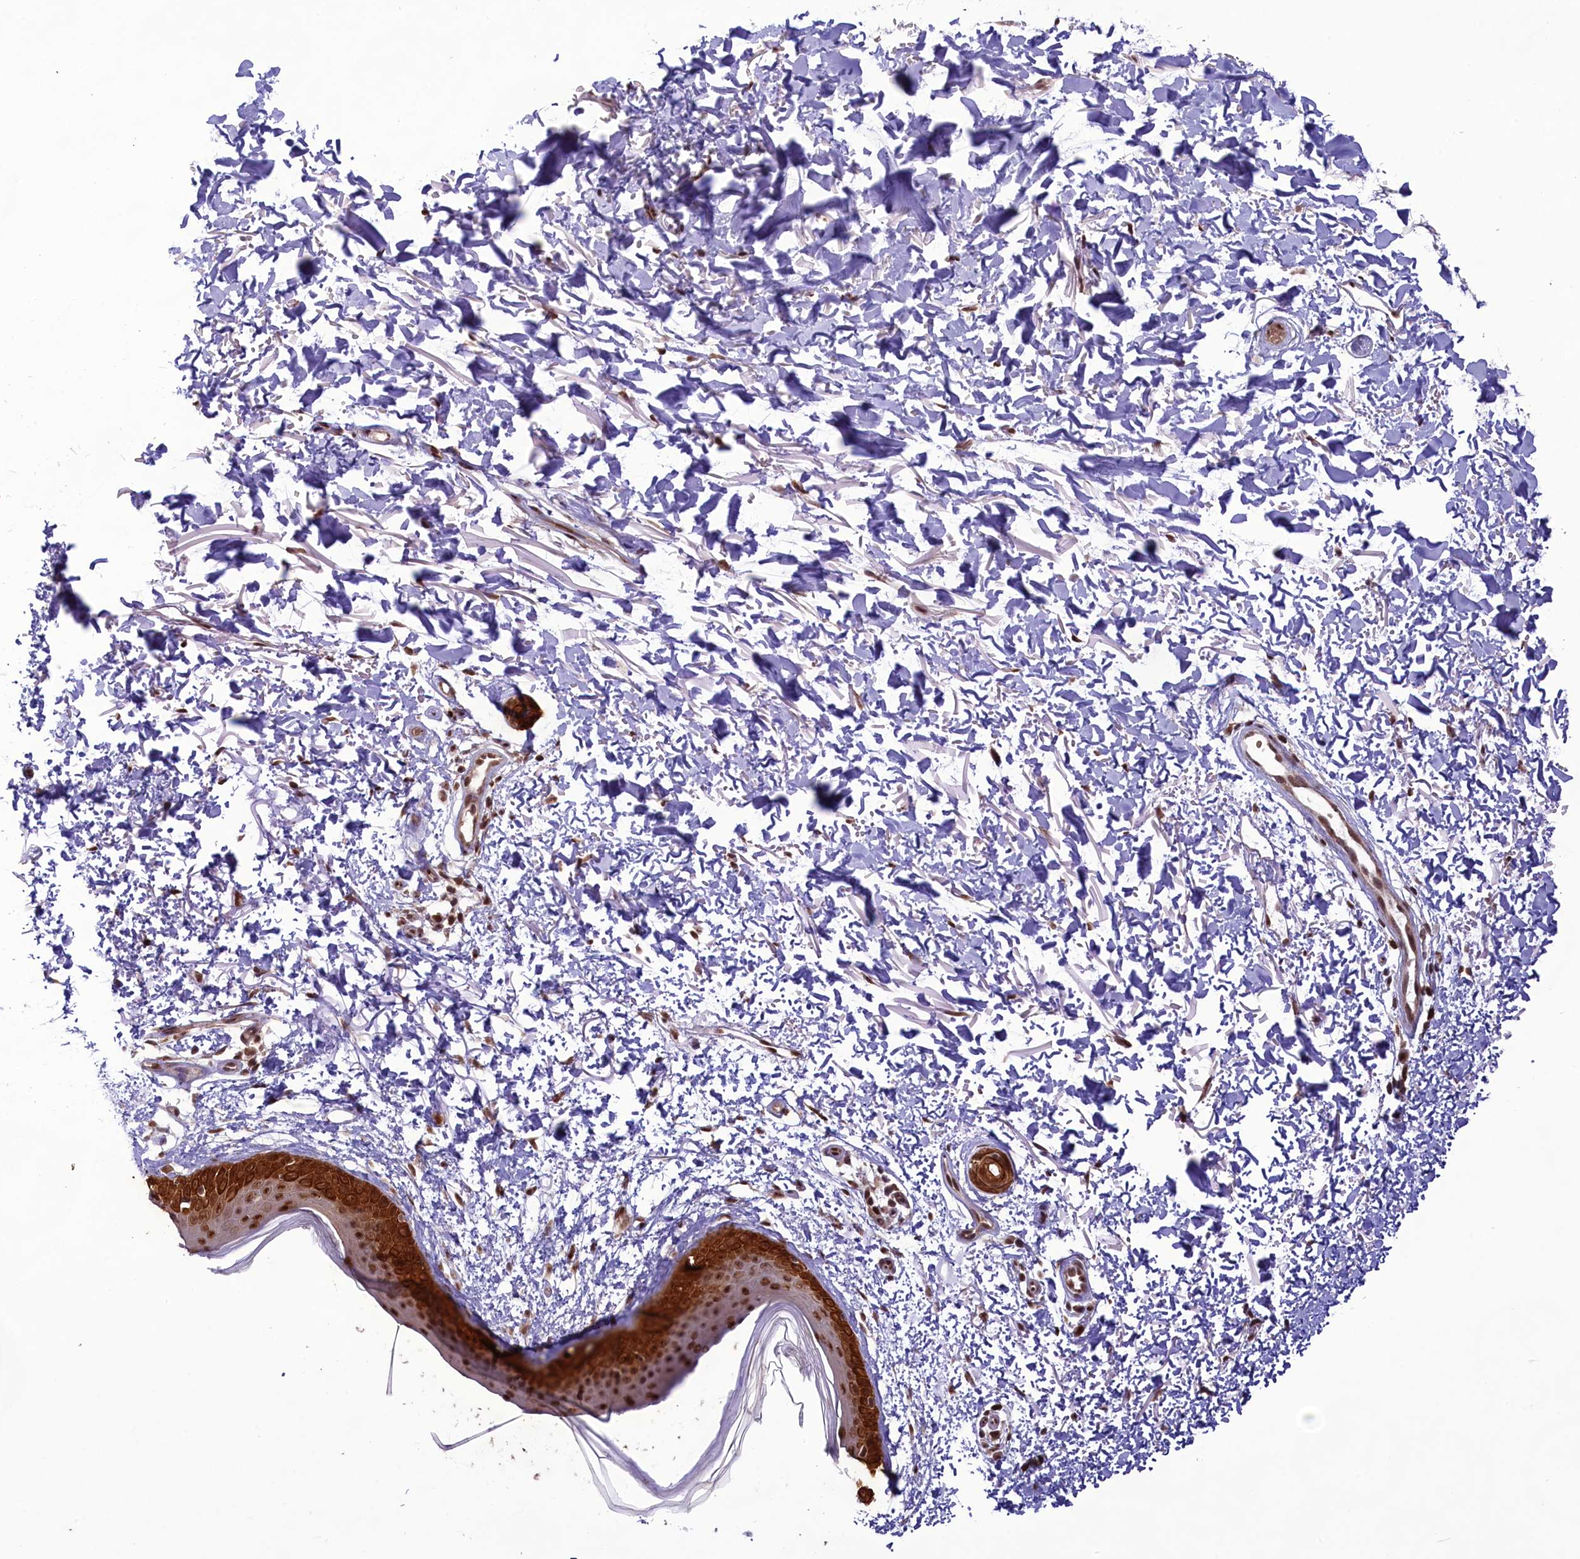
{"staining": {"intensity": "strong", "quantity": ">75%", "location": "nuclear"}, "tissue": "skin", "cell_type": "Fibroblasts", "image_type": "normal", "snomed": [{"axis": "morphology", "description": "Normal tissue, NOS"}, {"axis": "topography", "description": "Skin"}], "caption": "A high-resolution micrograph shows IHC staining of unremarkable skin, which demonstrates strong nuclear positivity in approximately >75% of fibroblasts. (IHC, brightfield microscopy, high magnification).", "gene": "CARD8", "patient": {"sex": "male", "age": 66}}